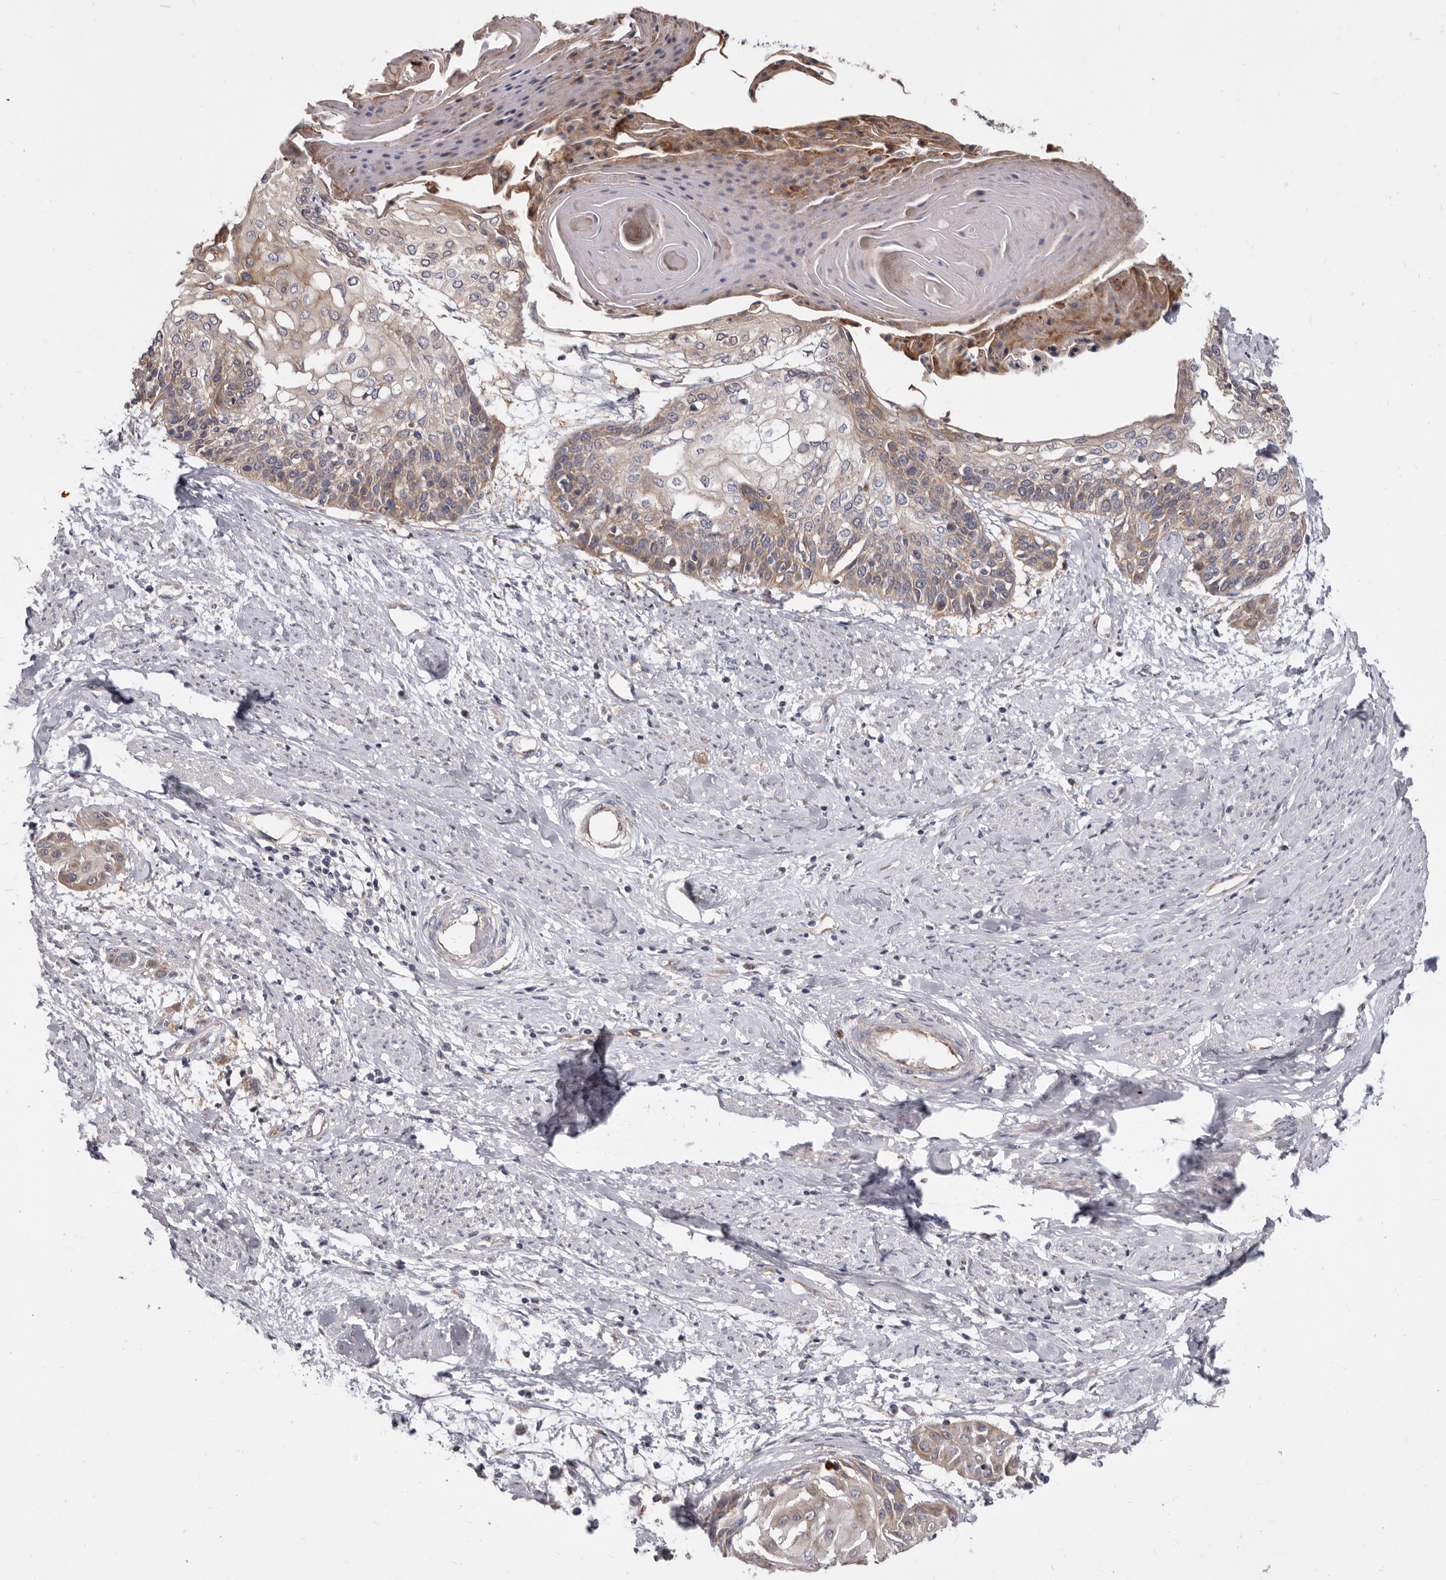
{"staining": {"intensity": "weak", "quantity": ">75%", "location": "cytoplasmic/membranous"}, "tissue": "cervical cancer", "cell_type": "Tumor cells", "image_type": "cancer", "snomed": [{"axis": "morphology", "description": "Squamous cell carcinoma, NOS"}, {"axis": "topography", "description": "Cervix"}], "caption": "Immunohistochemical staining of human squamous cell carcinoma (cervical) displays low levels of weak cytoplasmic/membranous protein expression in about >75% of tumor cells.", "gene": "FMO2", "patient": {"sex": "female", "age": 57}}